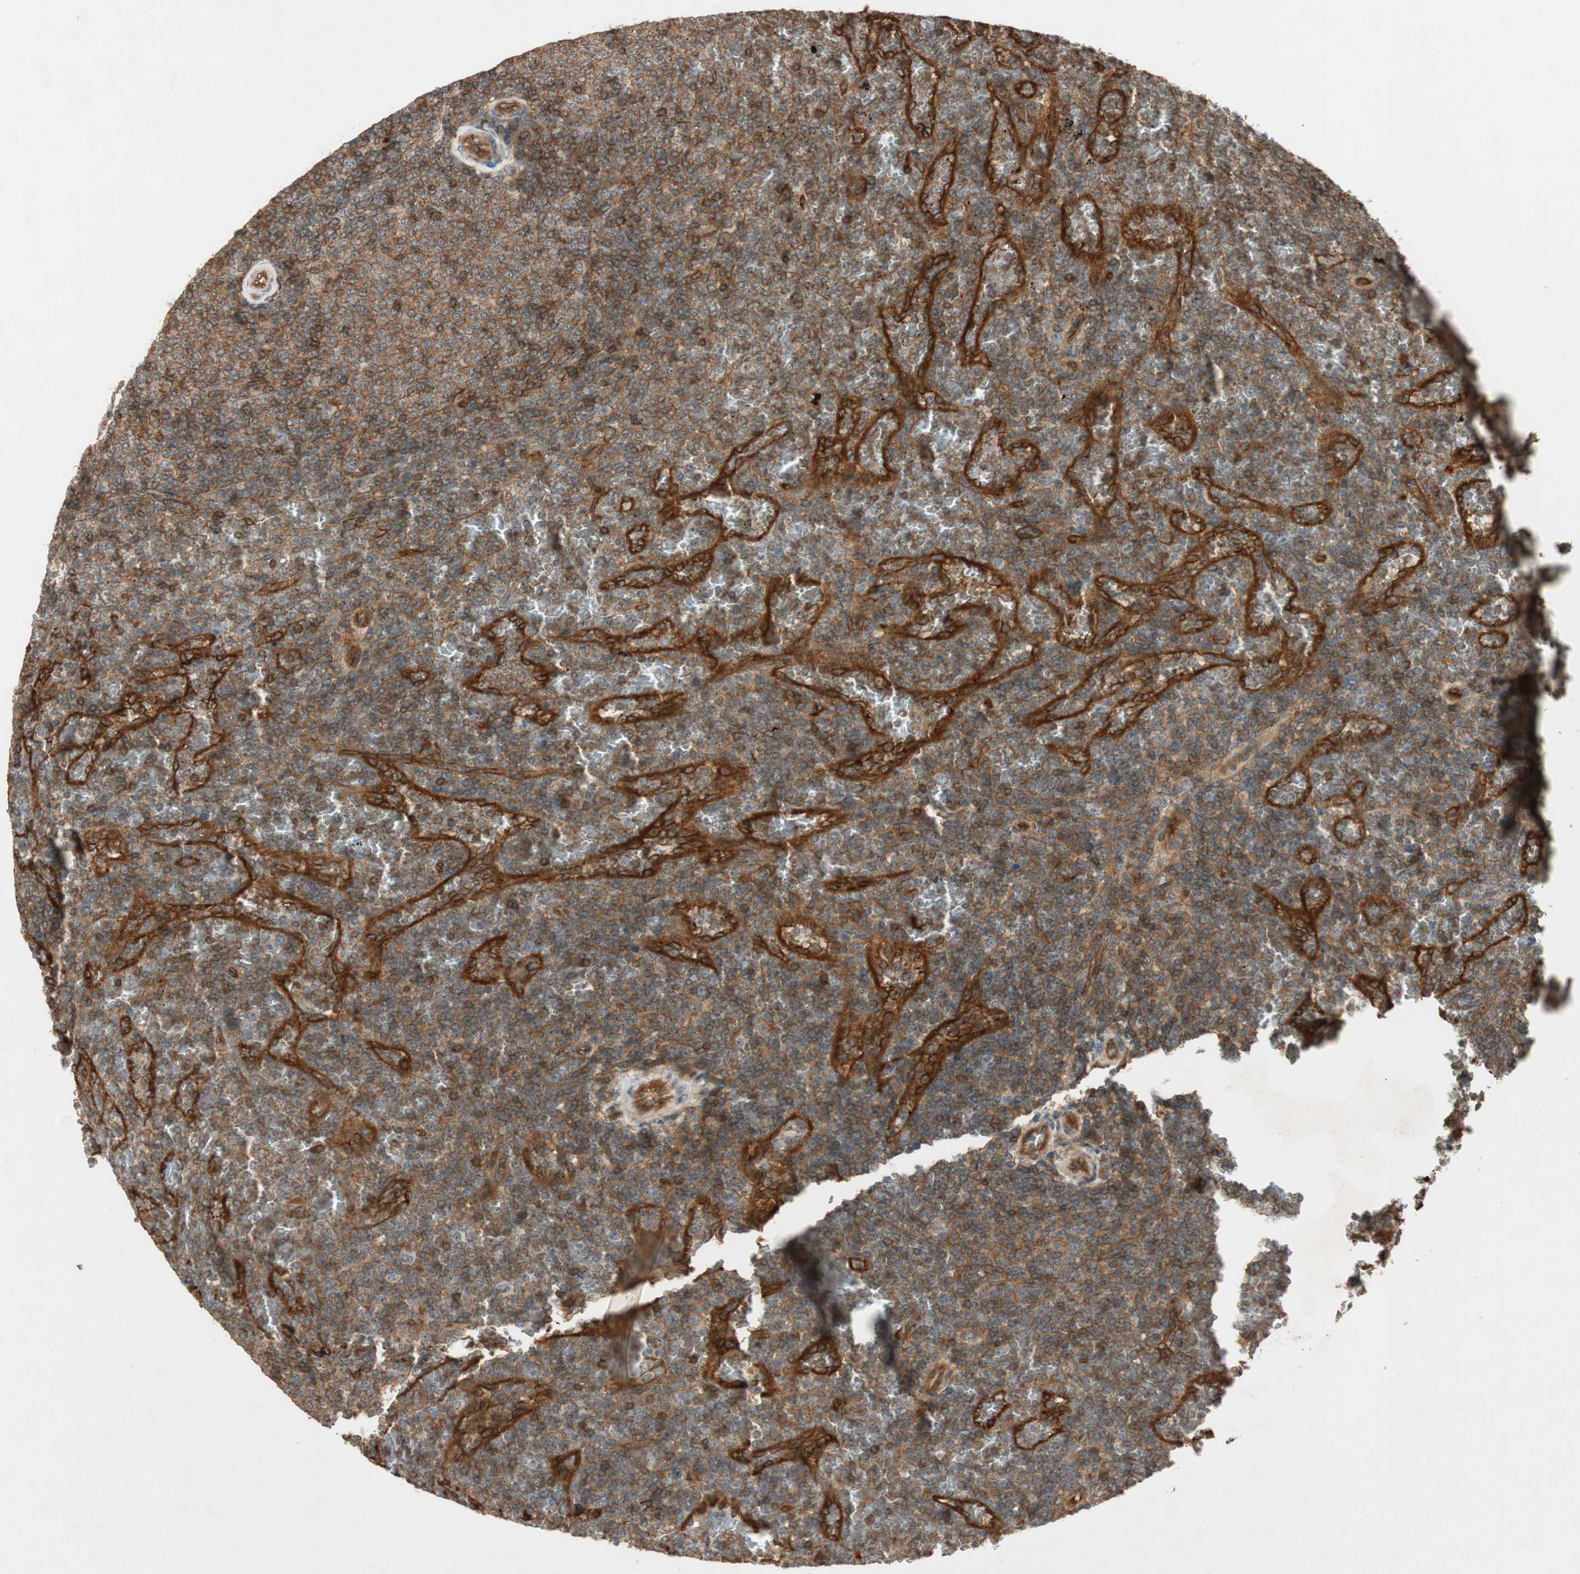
{"staining": {"intensity": "moderate", "quantity": ">75%", "location": "cytoplasmic/membranous"}, "tissue": "lymphoma", "cell_type": "Tumor cells", "image_type": "cancer", "snomed": [{"axis": "morphology", "description": "Malignant lymphoma, non-Hodgkin's type, Low grade"}, {"axis": "topography", "description": "Spleen"}], "caption": "IHC image of neoplastic tissue: lymphoma stained using IHC reveals medium levels of moderate protein expression localized specifically in the cytoplasmic/membranous of tumor cells, appearing as a cytoplasmic/membranous brown color.", "gene": "BTN3A3", "patient": {"sex": "female", "age": 77}}